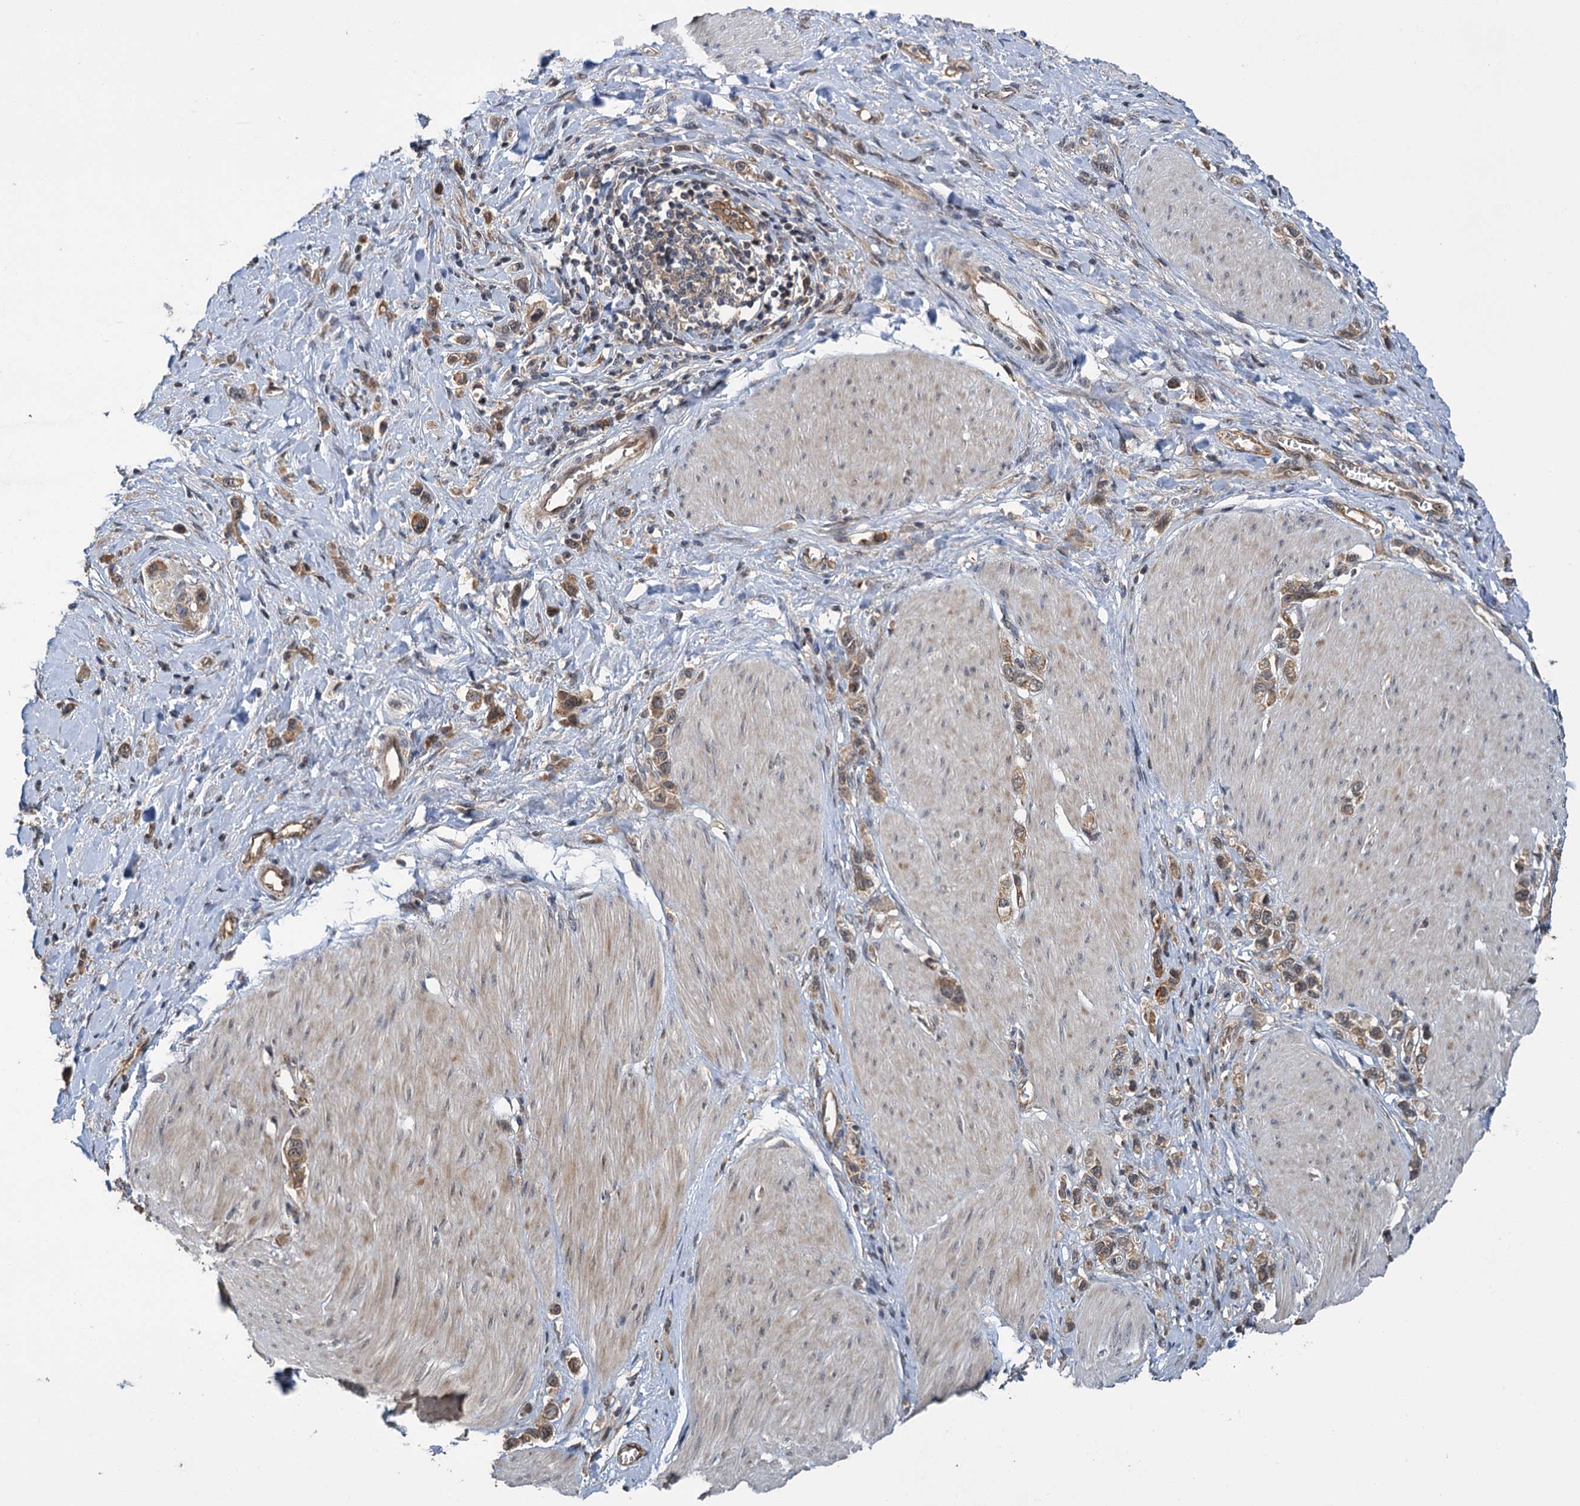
{"staining": {"intensity": "moderate", "quantity": ">75%", "location": "cytoplasmic/membranous"}, "tissue": "stomach cancer", "cell_type": "Tumor cells", "image_type": "cancer", "snomed": [{"axis": "morphology", "description": "Normal tissue, NOS"}, {"axis": "morphology", "description": "Adenocarcinoma, NOS"}, {"axis": "topography", "description": "Stomach, upper"}, {"axis": "topography", "description": "Stomach"}], "caption": "Human stomach cancer (adenocarcinoma) stained with a brown dye demonstrates moderate cytoplasmic/membranous positive positivity in about >75% of tumor cells.", "gene": "KANSL2", "patient": {"sex": "female", "age": 65}}